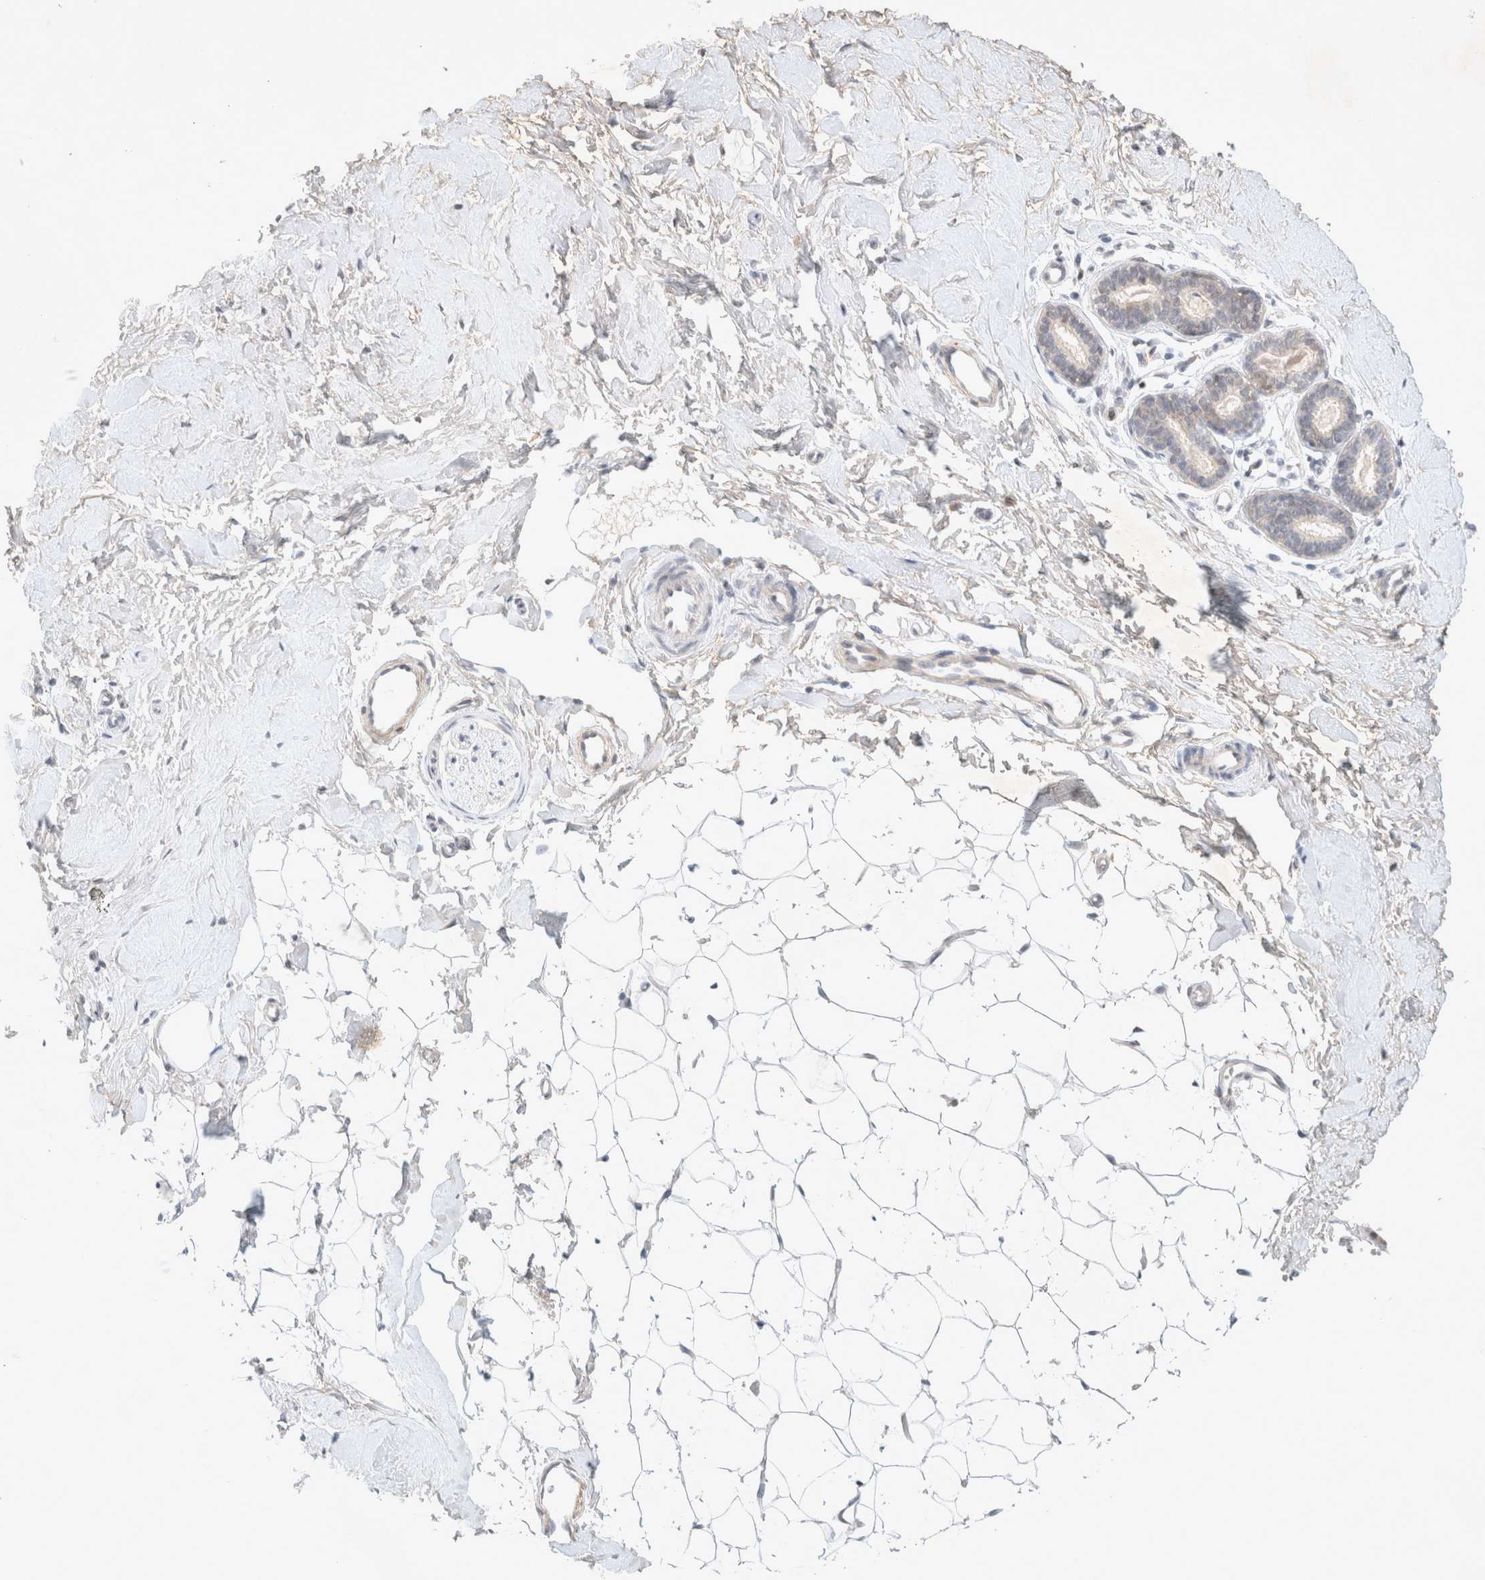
{"staining": {"intensity": "negative", "quantity": "none", "location": "none"}, "tissue": "breast", "cell_type": "Adipocytes", "image_type": "normal", "snomed": [{"axis": "morphology", "description": "Normal tissue, NOS"}, {"axis": "topography", "description": "Breast"}], "caption": "Image shows no significant protein expression in adipocytes of unremarkable breast. (Stains: DAB immunohistochemistry with hematoxylin counter stain, Microscopy: brightfield microscopy at high magnification).", "gene": "FBXO42", "patient": {"sex": "female", "age": 23}}